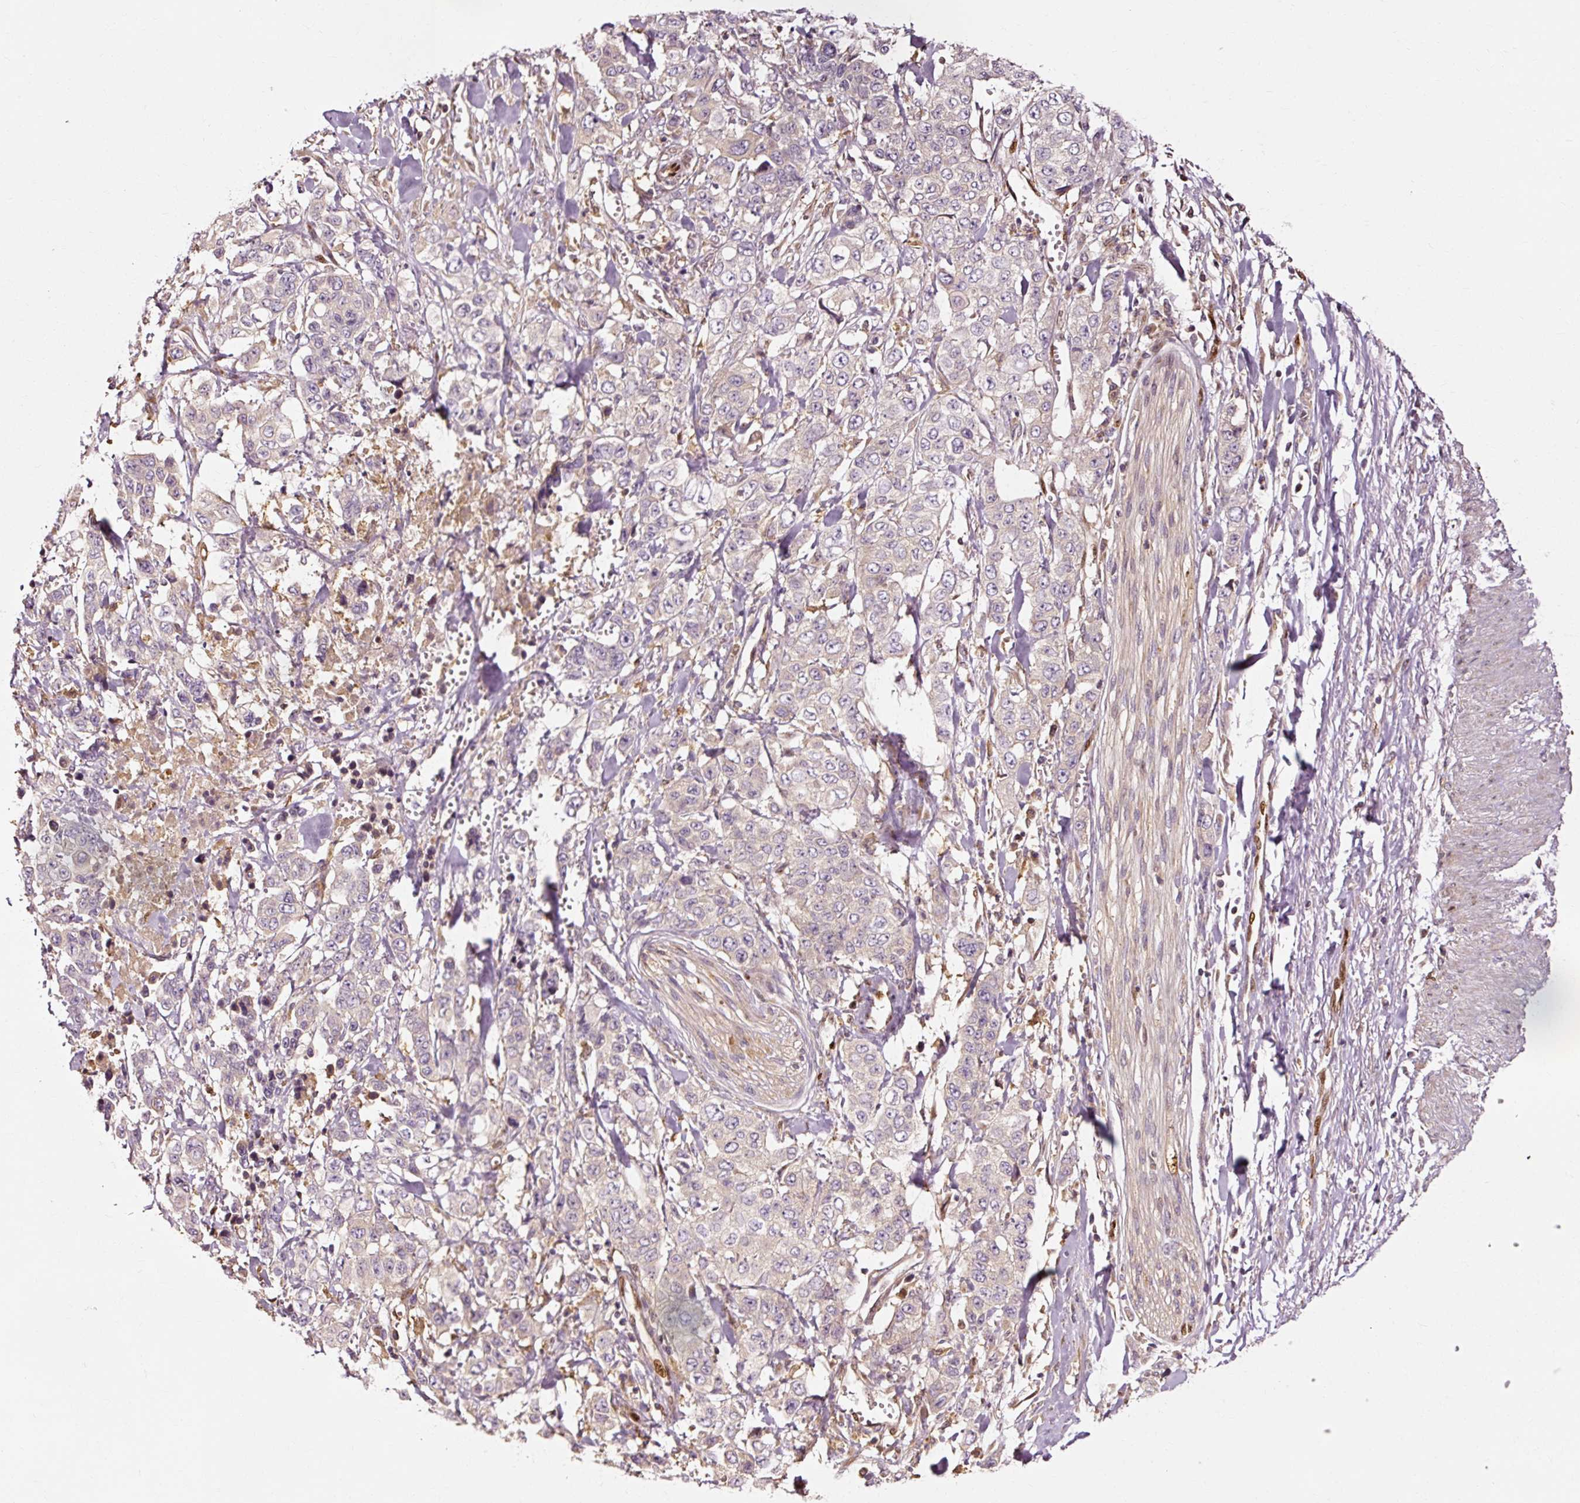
{"staining": {"intensity": "negative", "quantity": "none", "location": "none"}, "tissue": "stomach cancer", "cell_type": "Tumor cells", "image_type": "cancer", "snomed": [{"axis": "morphology", "description": "Adenocarcinoma, NOS"}, {"axis": "topography", "description": "Stomach, upper"}], "caption": "Tumor cells are negative for protein expression in human stomach cancer (adenocarcinoma). The staining was performed using DAB to visualize the protein expression in brown, while the nuclei were stained in blue with hematoxylin (Magnification: 20x).", "gene": "NAPA", "patient": {"sex": "male", "age": 62}}